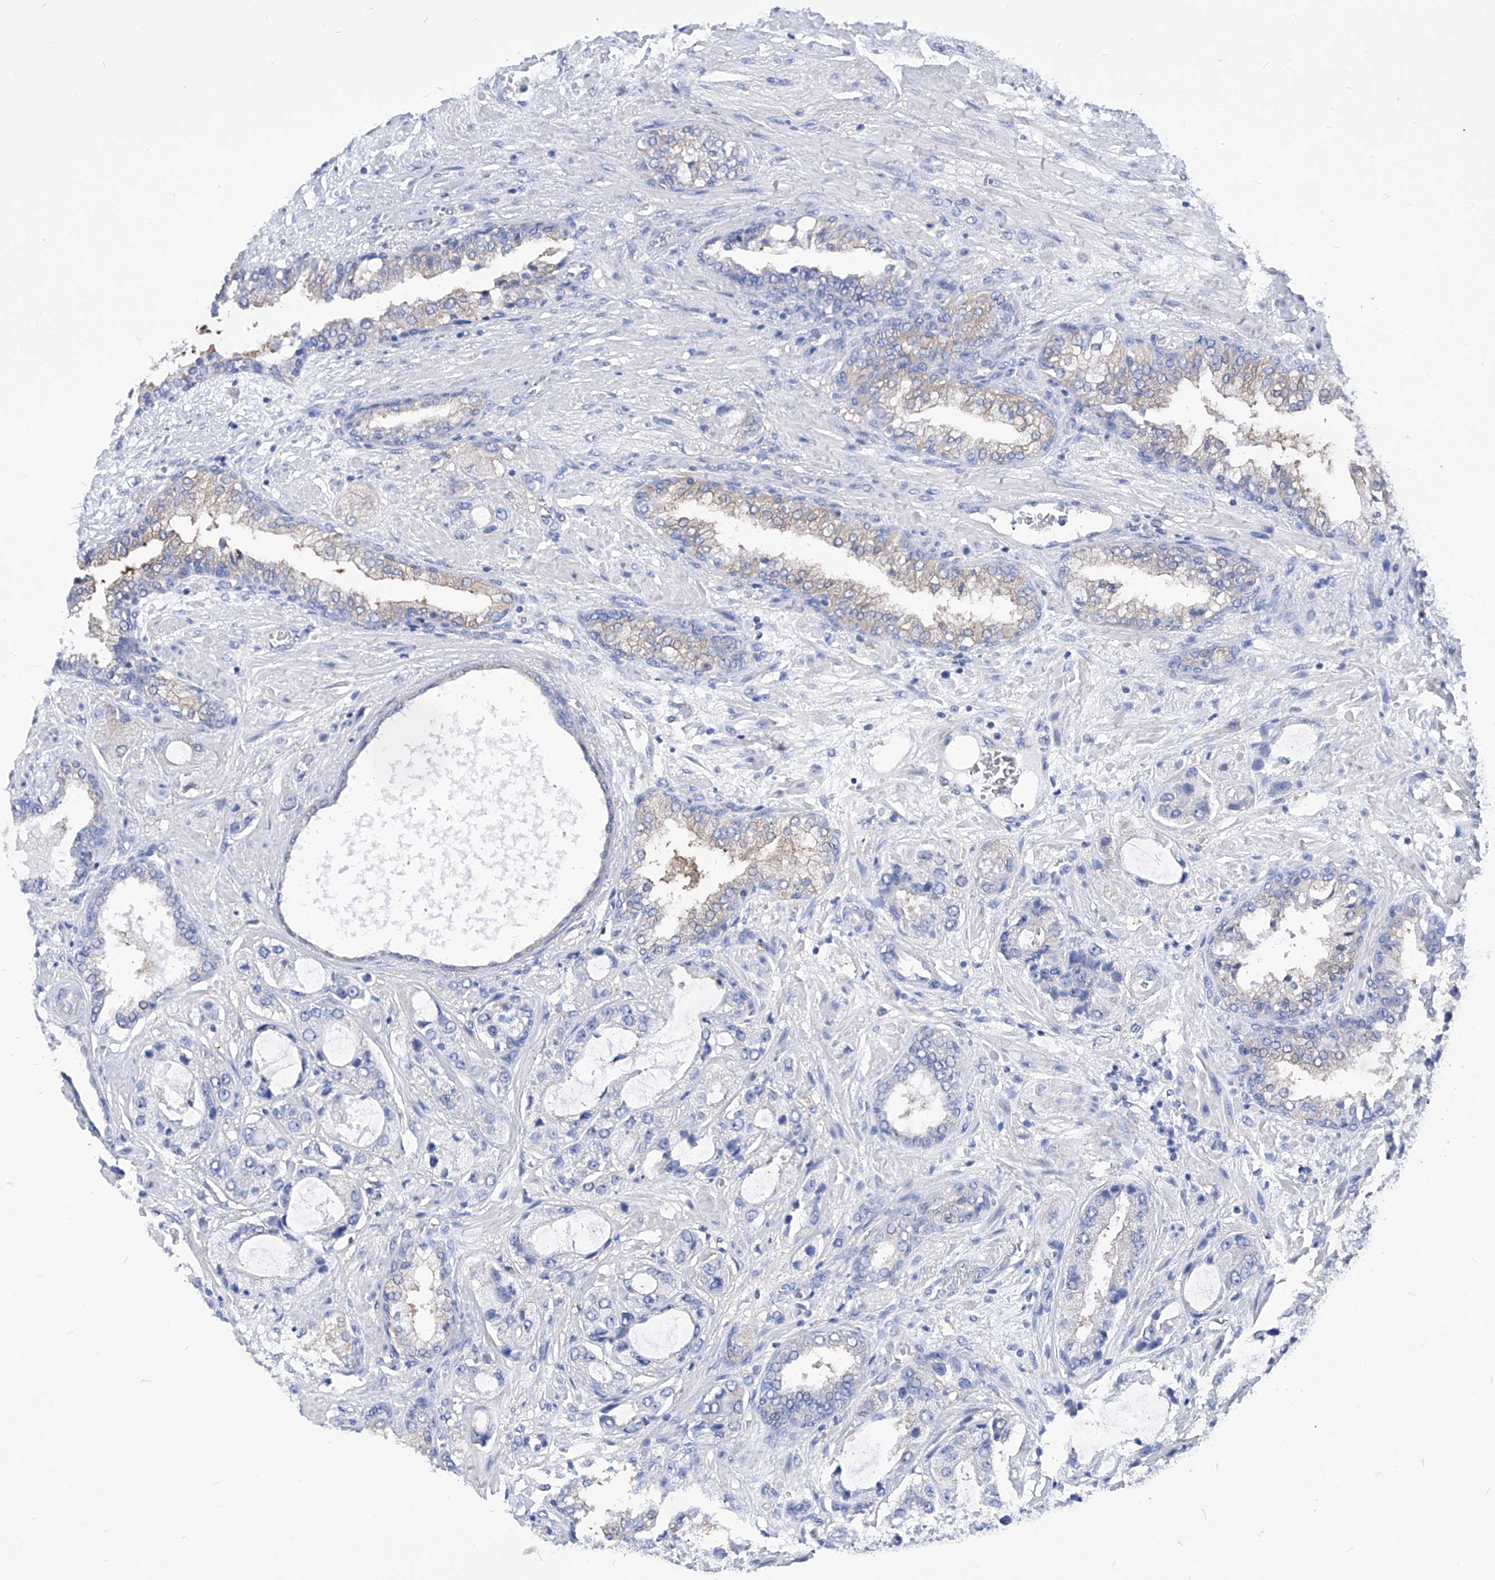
{"staining": {"intensity": "negative", "quantity": "none", "location": "none"}, "tissue": "prostate cancer", "cell_type": "Tumor cells", "image_type": "cancer", "snomed": [{"axis": "morphology", "description": "Normal tissue, NOS"}, {"axis": "morphology", "description": "Adenocarcinoma, High grade"}, {"axis": "topography", "description": "Prostate"}, {"axis": "topography", "description": "Peripheral nerve tissue"}], "caption": "High magnification brightfield microscopy of adenocarcinoma (high-grade) (prostate) stained with DAB (brown) and counterstained with hematoxylin (blue): tumor cells show no significant expression.", "gene": "XPNPEP1", "patient": {"sex": "male", "age": 59}}